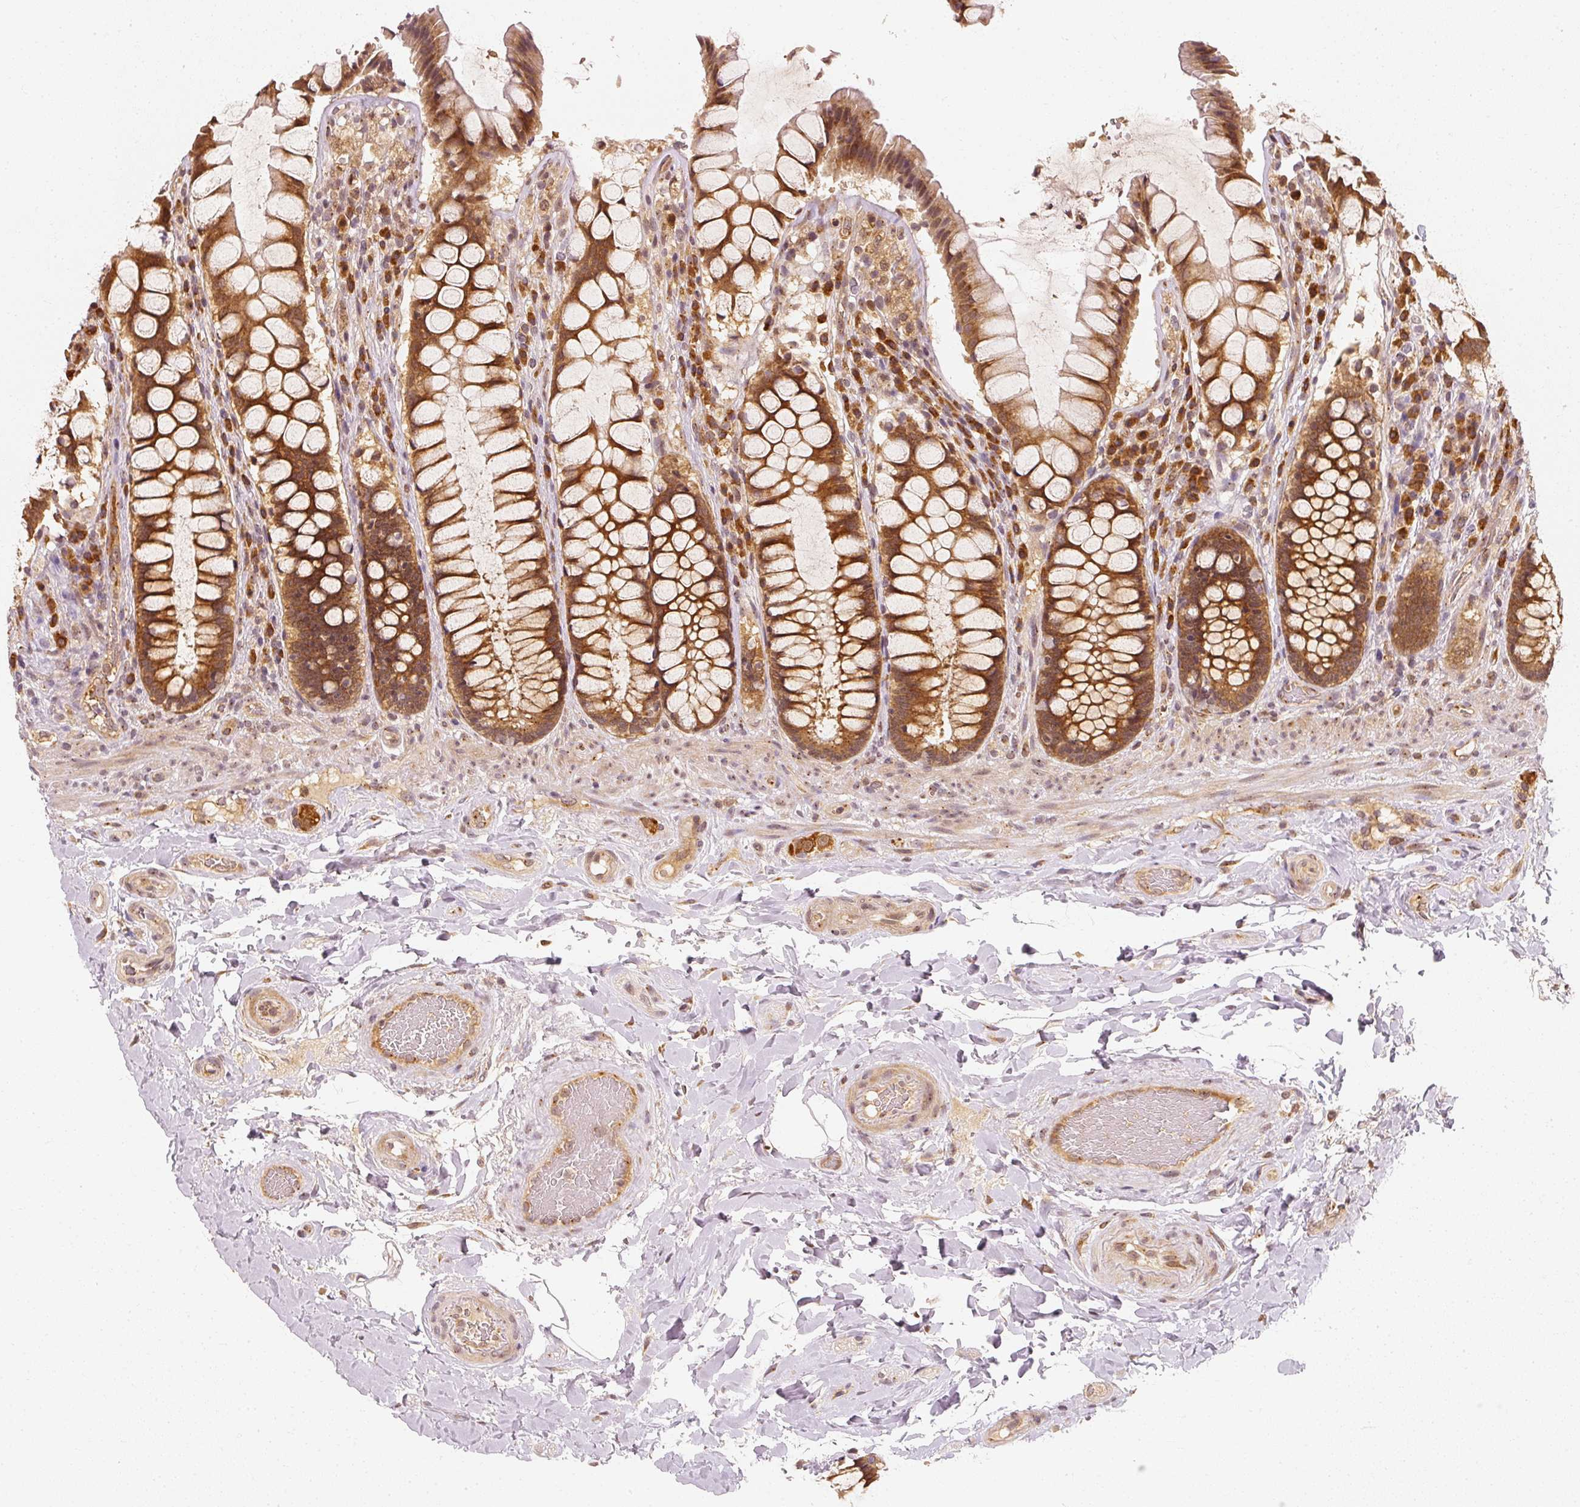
{"staining": {"intensity": "strong", "quantity": ">75%", "location": "cytoplasmic/membranous"}, "tissue": "rectum", "cell_type": "Glandular cells", "image_type": "normal", "snomed": [{"axis": "morphology", "description": "Normal tissue, NOS"}, {"axis": "topography", "description": "Rectum"}], "caption": "Immunohistochemistry (IHC) micrograph of normal rectum: human rectum stained using immunohistochemistry (IHC) reveals high levels of strong protein expression localized specifically in the cytoplasmic/membranous of glandular cells, appearing as a cytoplasmic/membranous brown color.", "gene": "EEF1A1", "patient": {"sex": "female", "age": 58}}